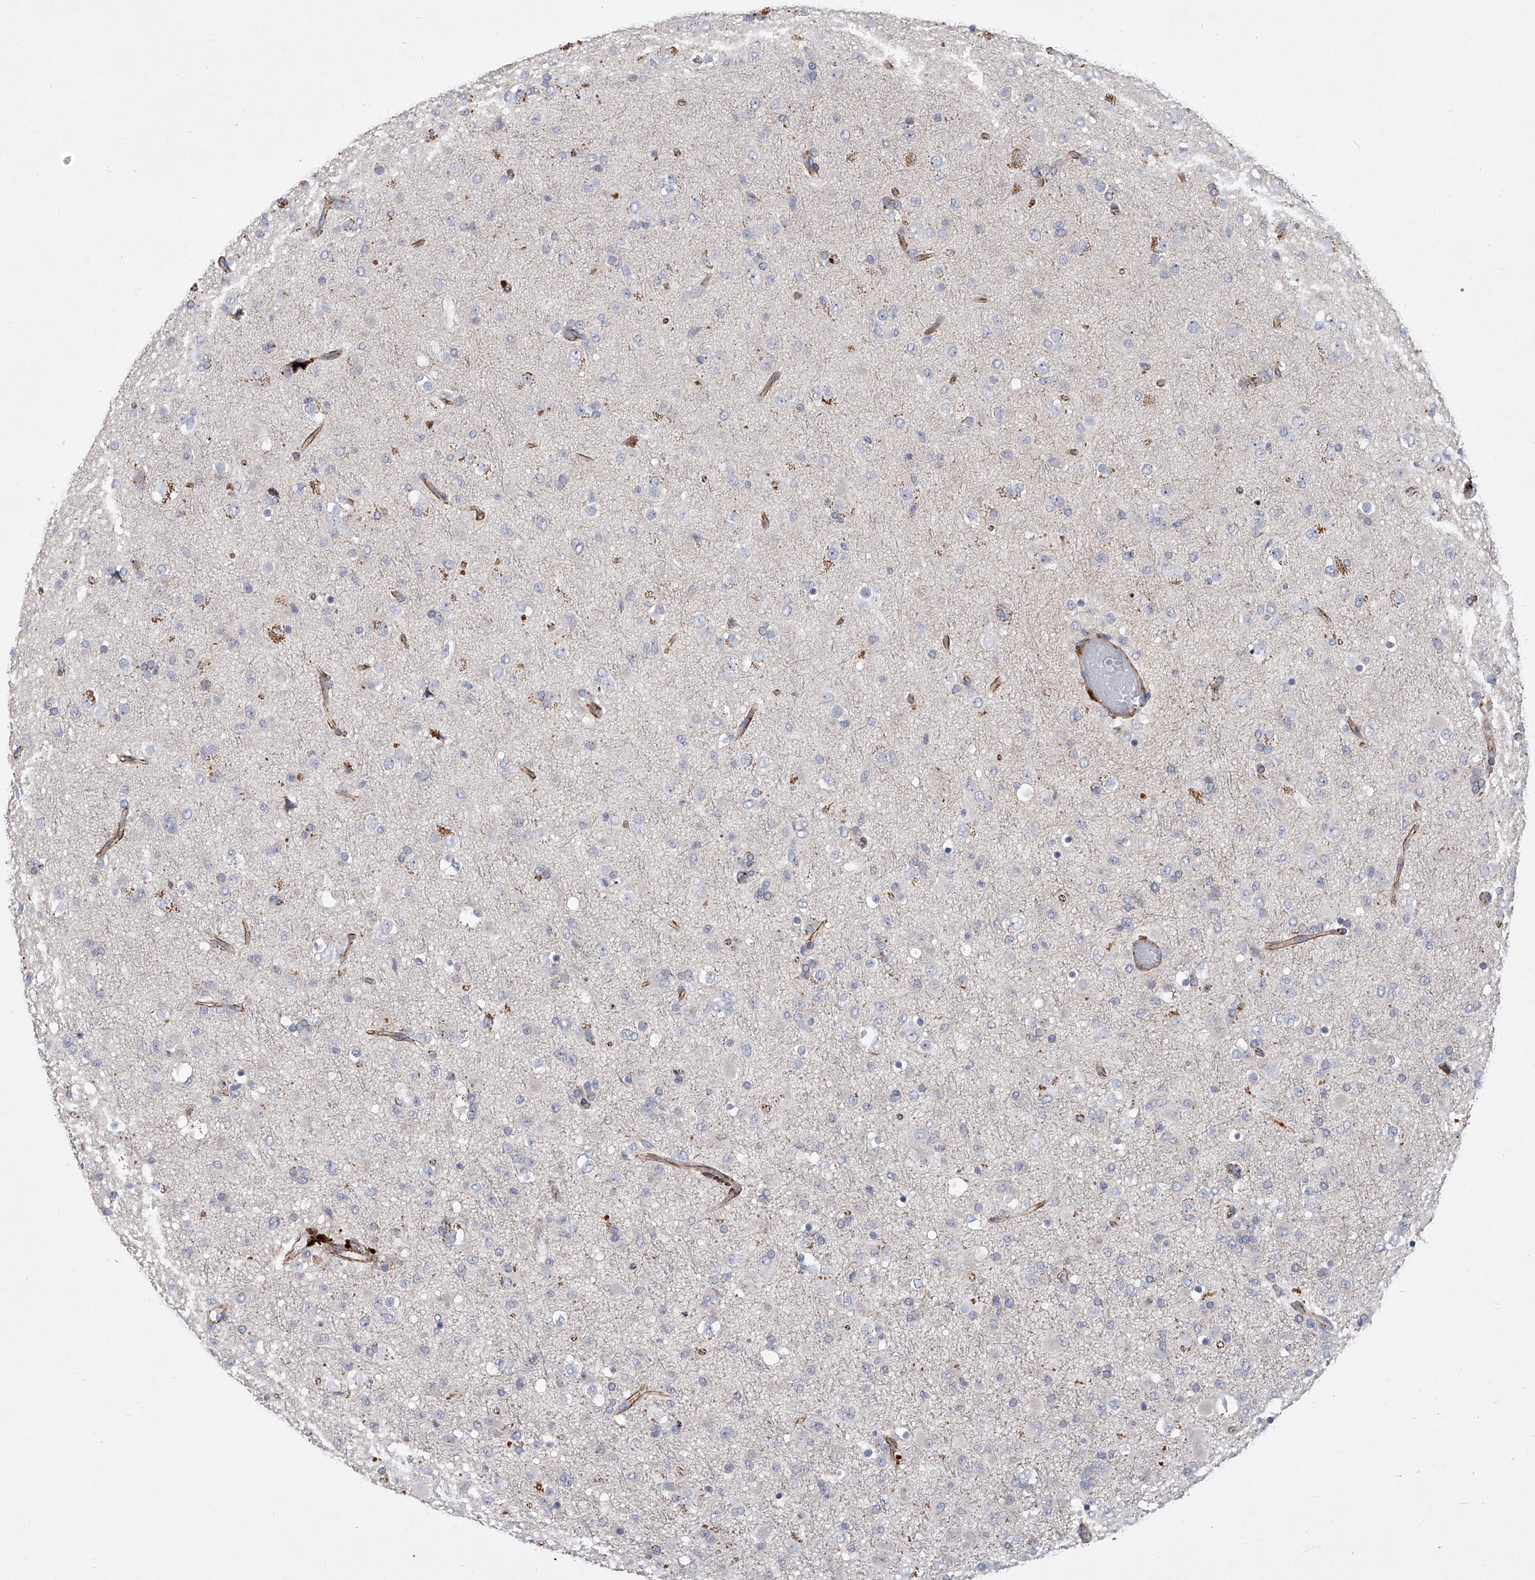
{"staining": {"intensity": "negative", "quantity": "none", "location": "none"}, "tissue": "glioma", "cell_type": "Tumor cells", "image_type": "cancer", "snomed": [{"axis": "morphology", "description": "Glioma, malignant, Low grade"}, {"axis": "topography", "description": "Brain"}], "caption": "This histopathology image is of low-grade glioma (malignant) stained with immunohistochemistry to label a protein in brown with the nuclei are counter-stained blue. There is no positivity in tumor cells. (DAB IHC with hematoxylin counter stain).", "gene": "MINDY4", "patient": {"sex": "male", "age": 65}}